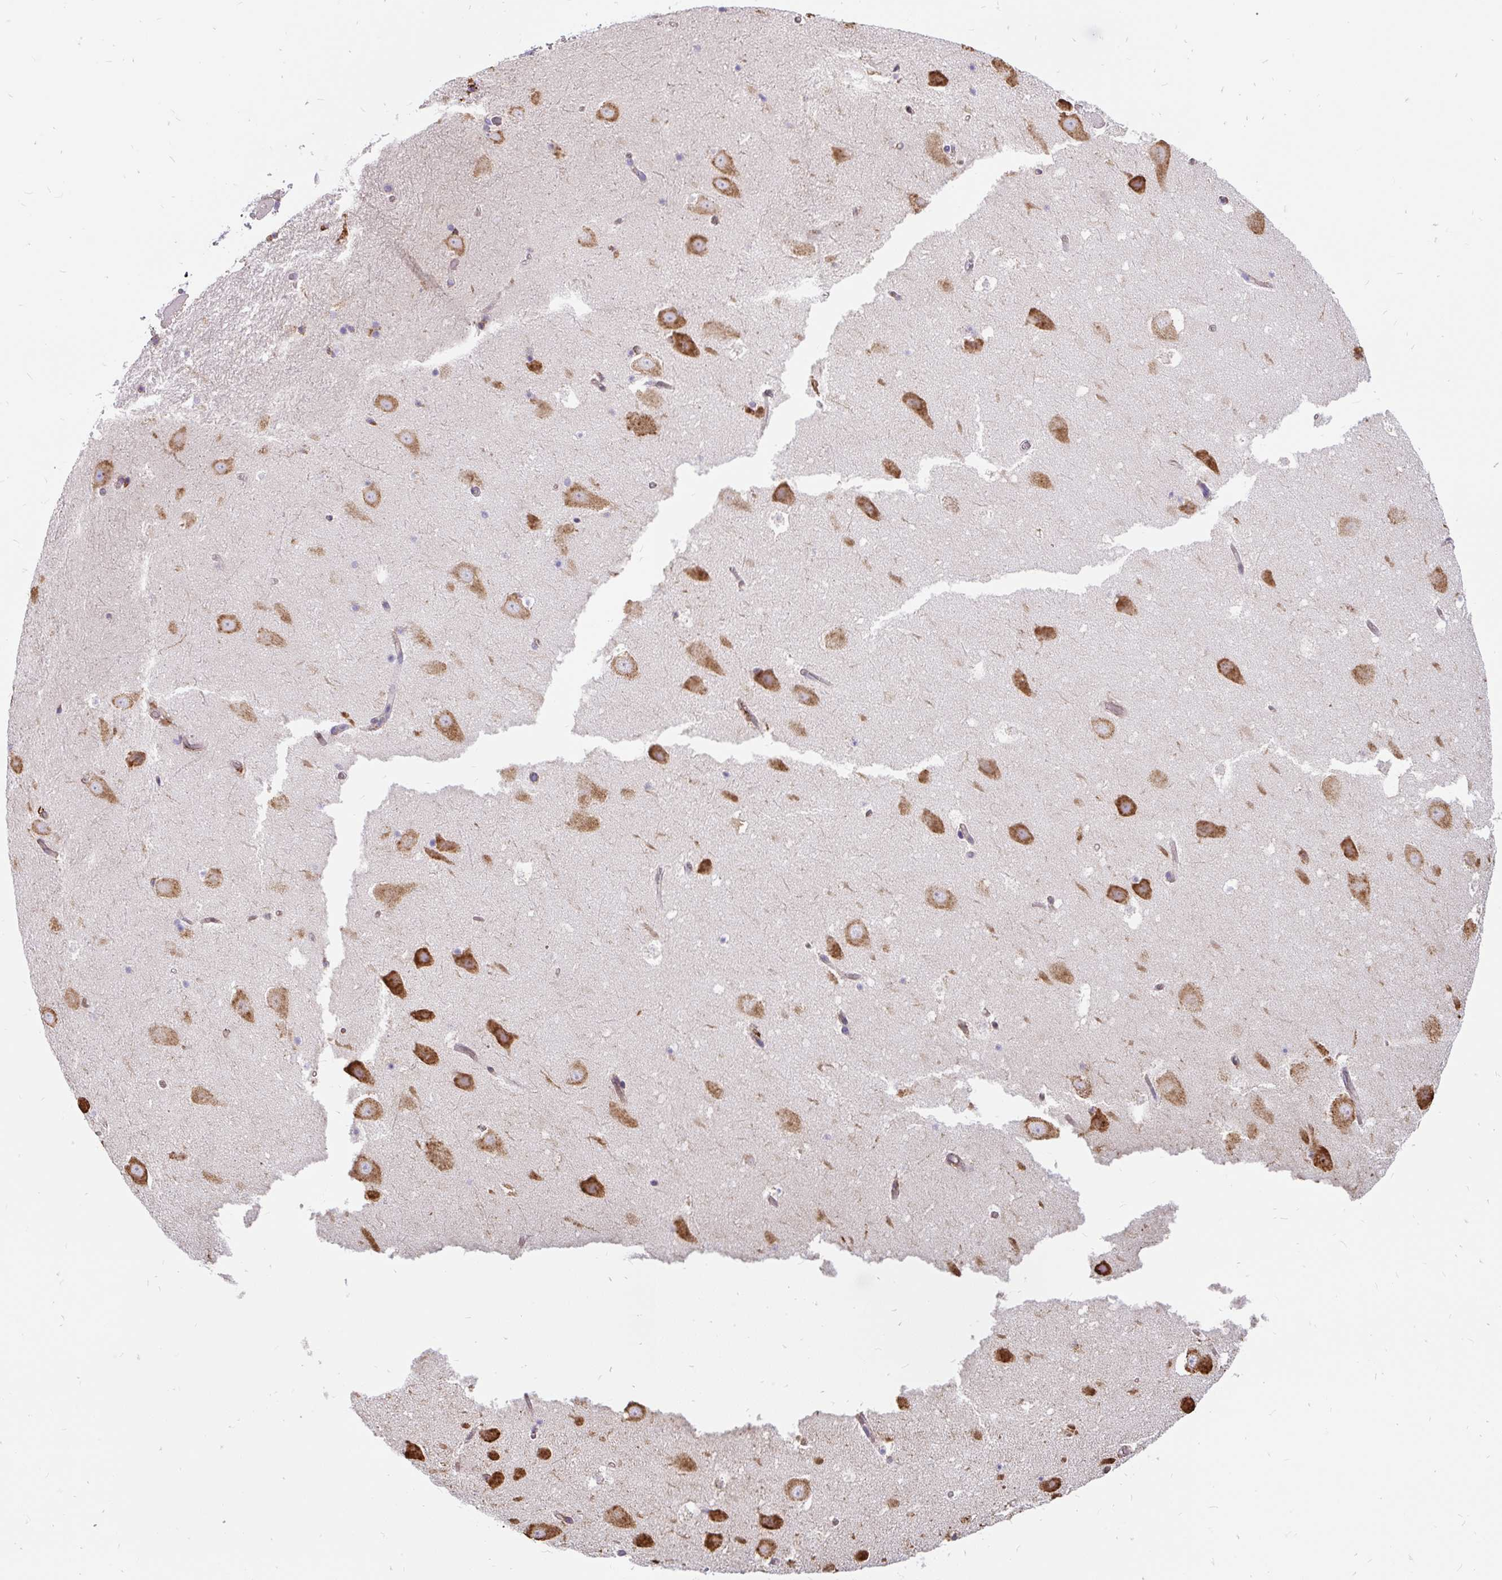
{"staining": {"intensity": "negative", "quantity": "none", "location": "none"}, "tissue": "hippocampus", "cell_type": "Glial cells", "image_type": "normal", "snomed": [{"axis": "morphology", "description": "Normal tissue, NOS"}, {"axis": "topography", "description": "Hippocampus"}], "caption": "Immunohistochemical staining of benign human hippocampus reveals no significant staining in glial cells.", "gene": "EML5", "patient": {"sex": "female", "age": 42}}